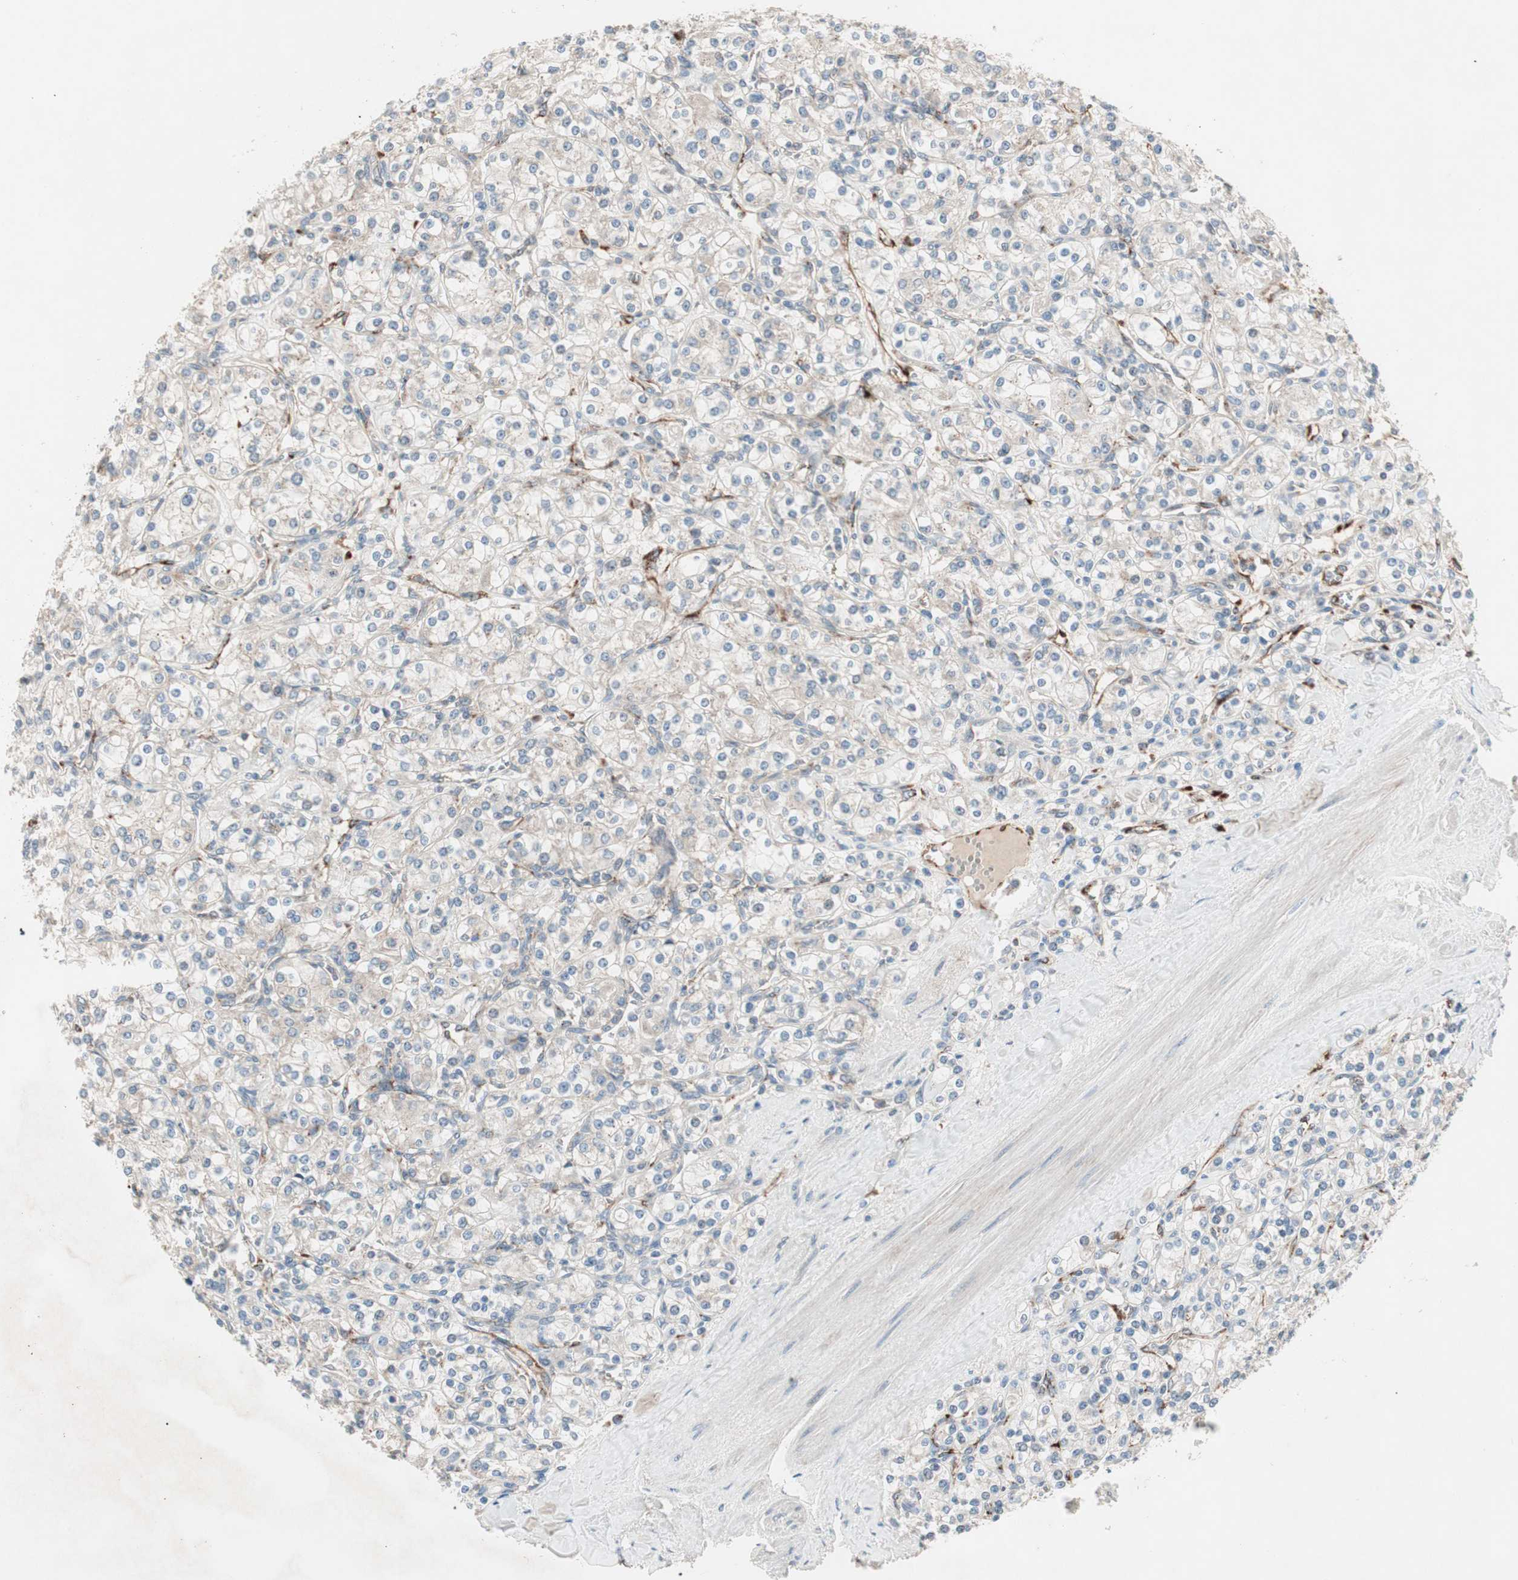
{"staining": {"intensity": "negative", "quantity": "none", "location": "none"}, "tissue": "renal cancer", "cell_type": "Tumor cells", "image_type": "cancer", "snomed": [{"axis": "morphology", "description": "Adenocarcinoma, NOS"}, {"axis": "topography", "description": "Kidney"}], "caption": "Protein analysis of renal adenocarcinoma demonstrates no significant positivity in tumor cells.", "gene": "FGFR4", "patient": {"sex": "male", "age": 77}}